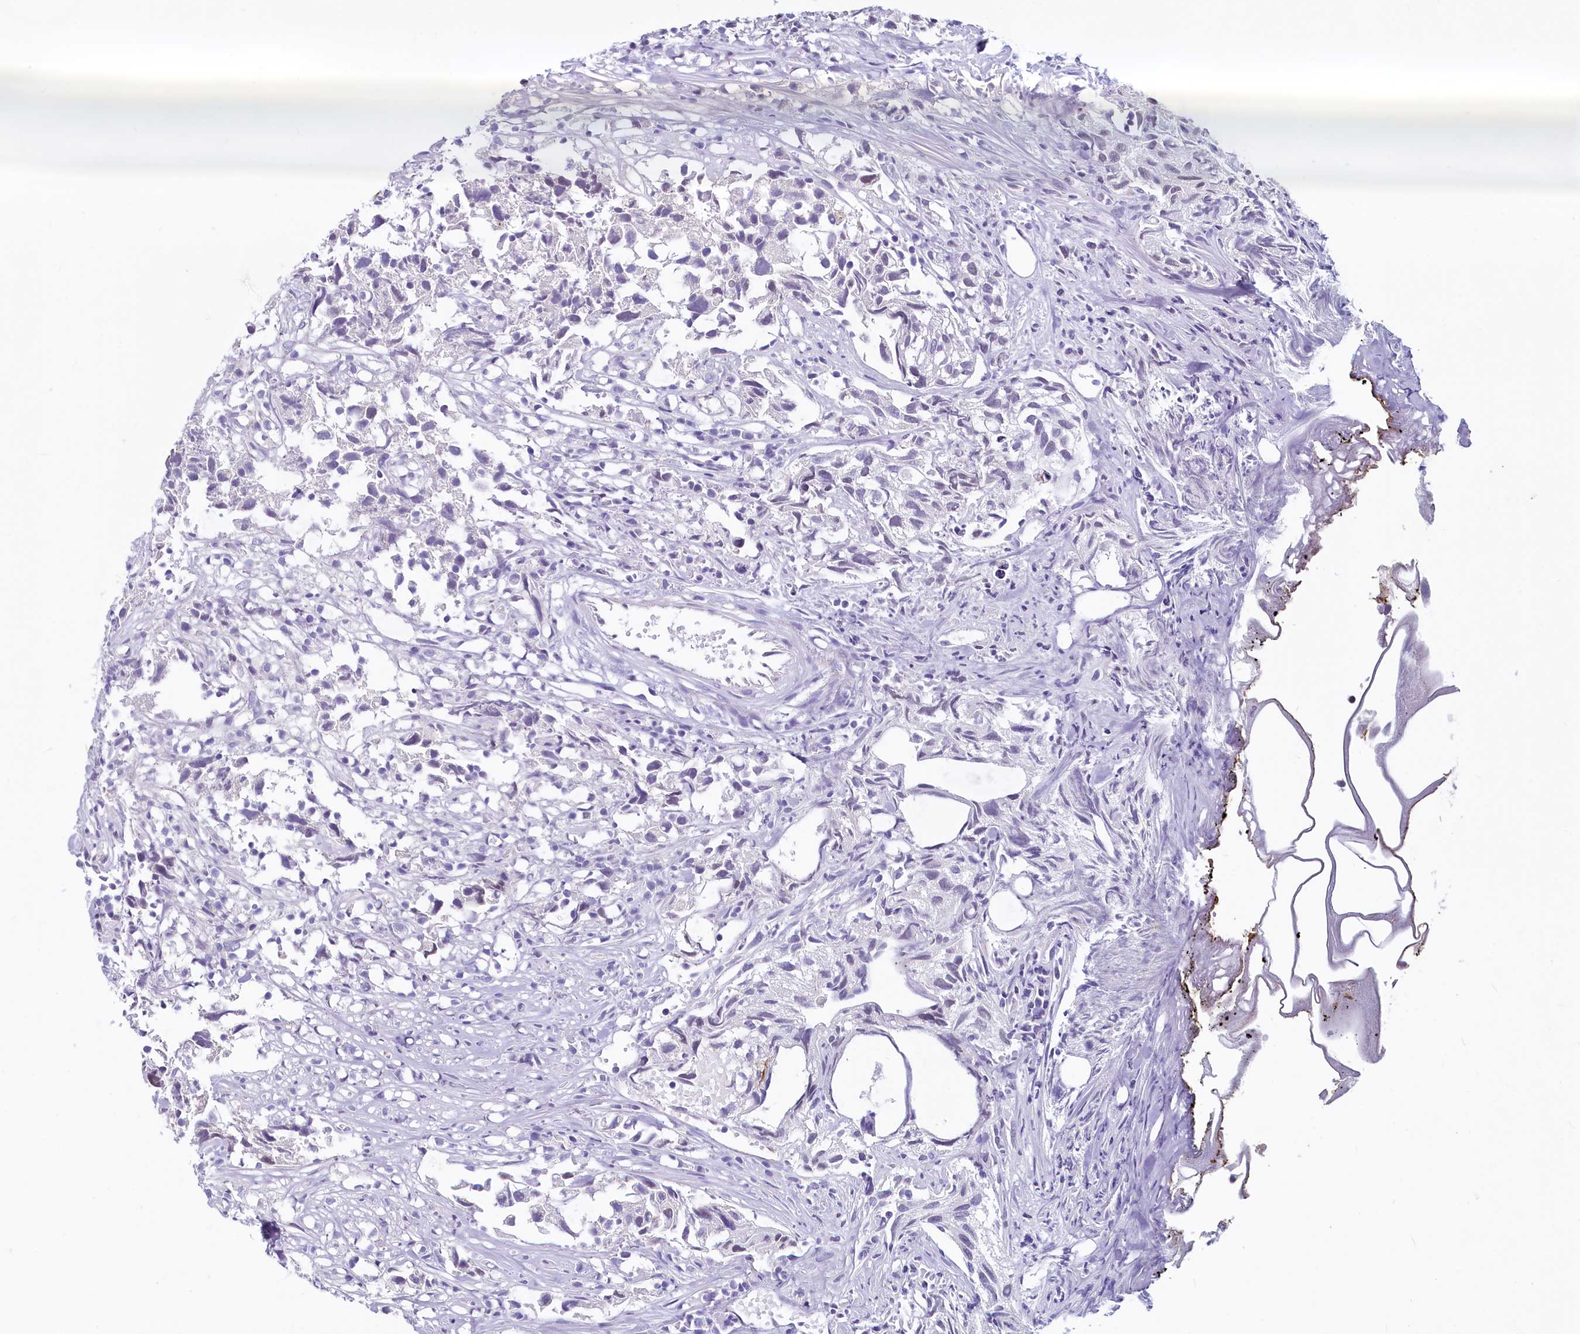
{"staining": {"intensity": "negative", "quantity": "none", "location": "none"}, "tissue": "urothelial cancer", "cell_type": "Tumor cells", "image_type": "cancer", "snomed": [{"axis": "morphology", "description": "Urothelial carcinoma, High grade"}, {"axis": "topography", "description": "Urinary bladder"}], "caption": "The immunohistochemistry (IHC) photomicrograph has no significant staining in tumor cells of urothelial cancer tissue.", "gene": "INSC", "patient": {"sex": "female", "age": 75}}